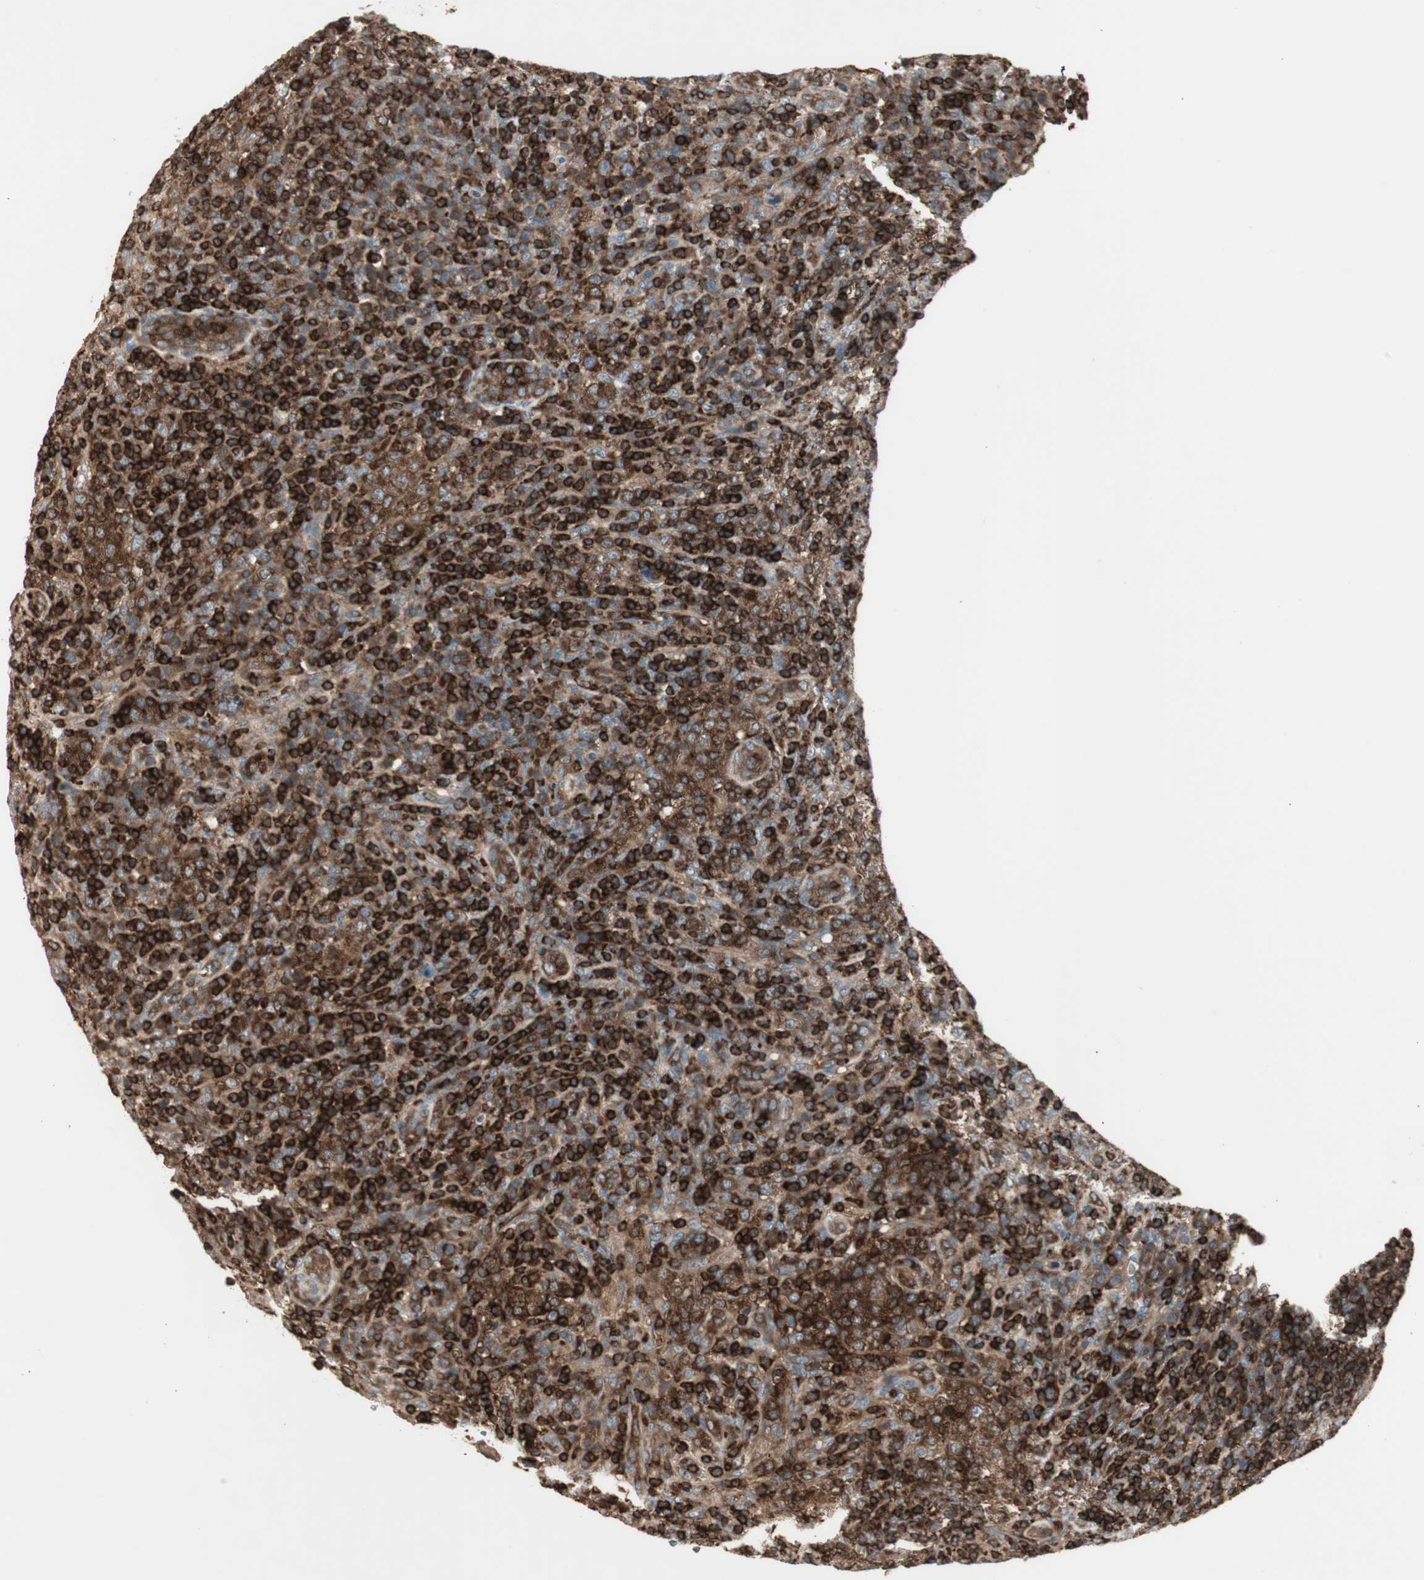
{"staining": {"intensity": "strong", "quantity": "25%-75%", "location": "cytoplasmic/membranous"}, "tissue": "lymphoma", "cell_type": "Tumor cells", "image_type": "cancer", "snomed": [{"axis": "morphology", "description": "Malignant lymphoma, non-Hodgkin's type, High grade"}, {"axis": "topography", "description": "Lymph node"}], "caption": "The immunohistochemical stain shows strong cytoplasmic/membranous staining in tumor cells of lymphoma tissue.", "gene": "ARHGEF1", "patient": {"sex": "female", "age": 76}}